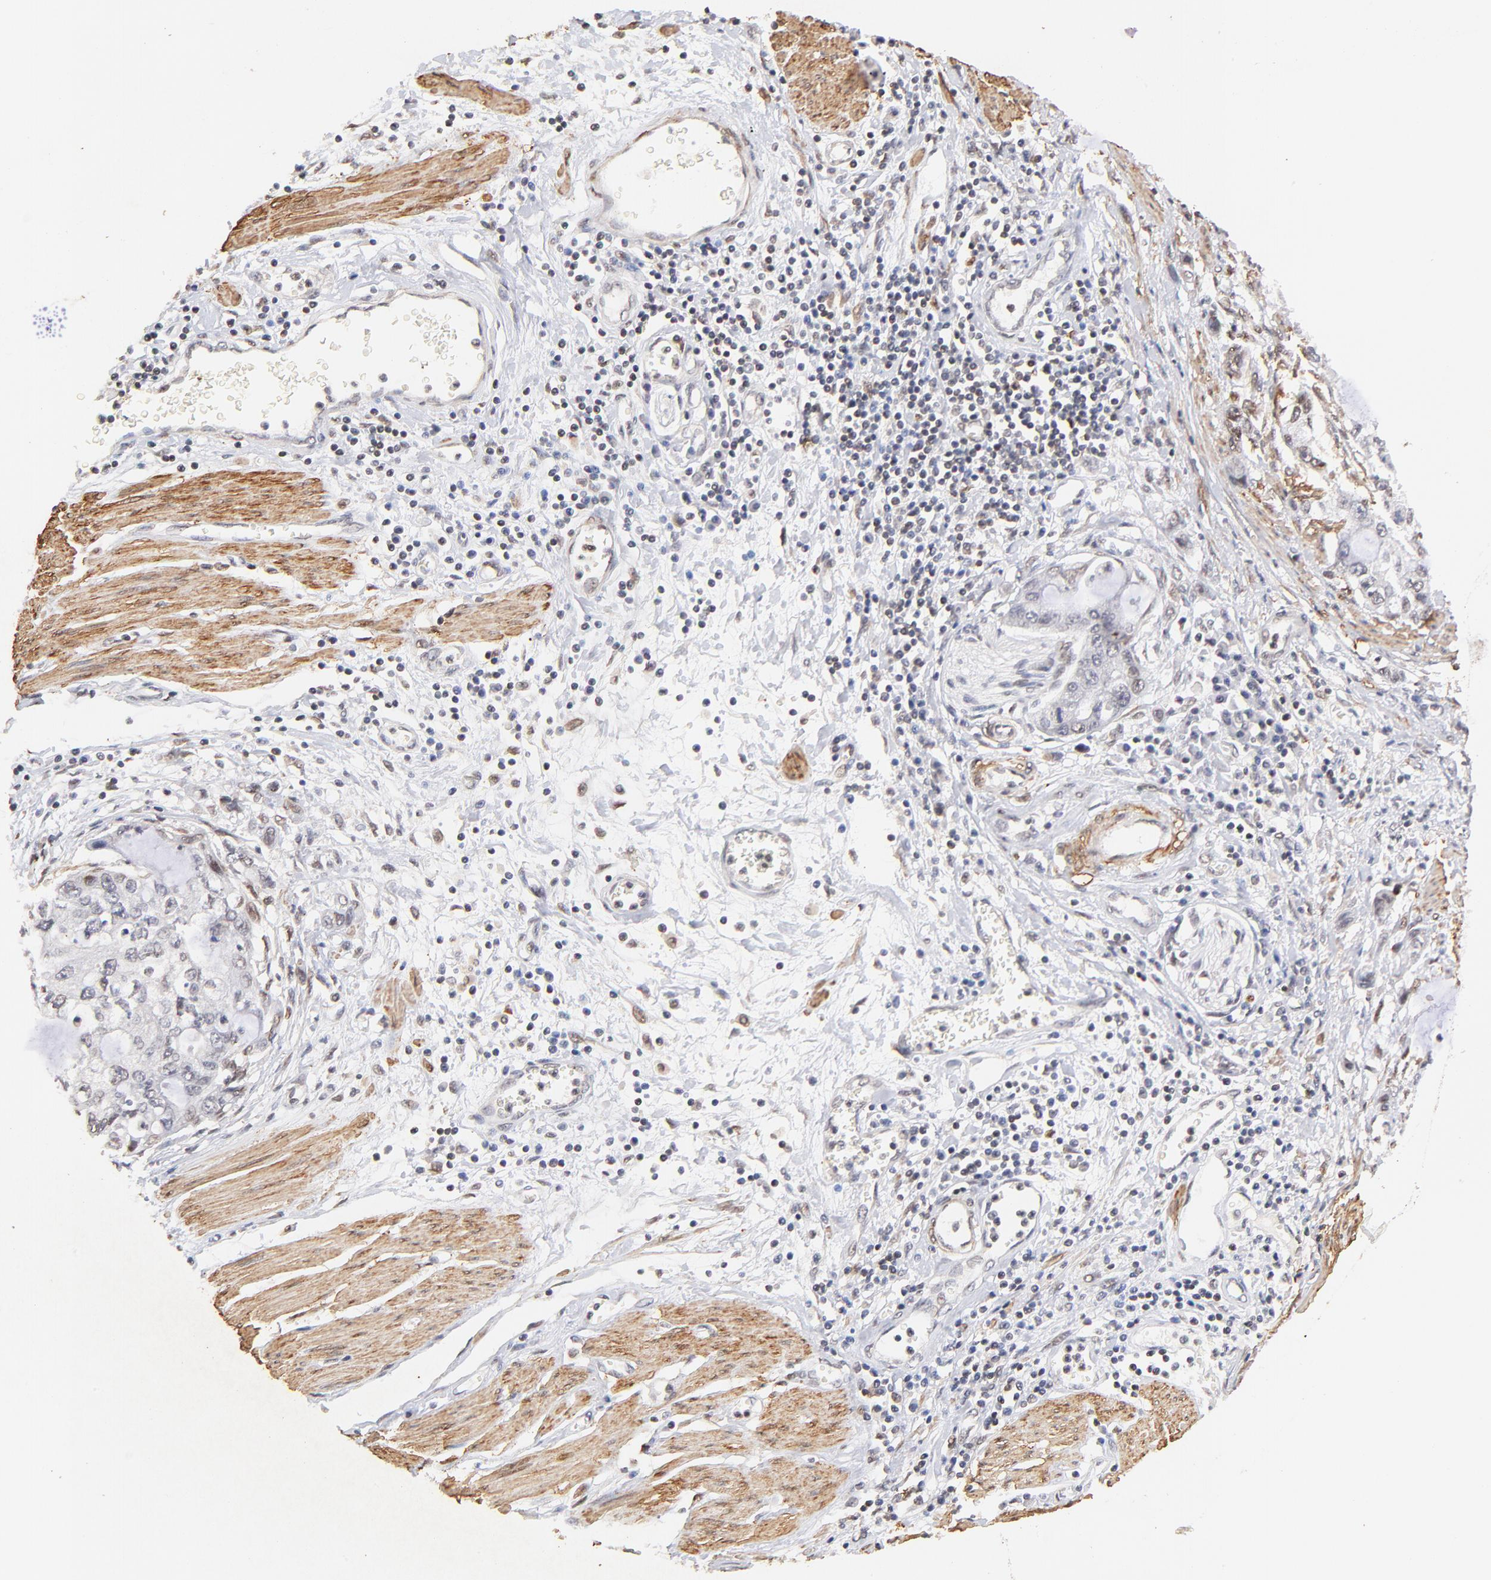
{"staining": {"intensity": "weak", "quantity": "25%-75%", "location": "cytoplasmic/membranous,nuclear"}, "tissue": "stomach cancer", "cell_type": "Tumor cells", "image_type": "cancer", "snomed": [{"axis": "morphology", "description": "Adenocarcinoma, NOS"}, {"axis": "topography", "description": "Stomach, upper"}], "caption": "Protein staining displays weak cytoplasmic/membranous and nuclear expression in about 25%-75% of tumor cells in stomach adenocarcinoma. (brown staining indicates protein expression, while blue staining denotes nuclei).", "gene": "ZFP92", "patient": {"sex": "female", "age": 52}}